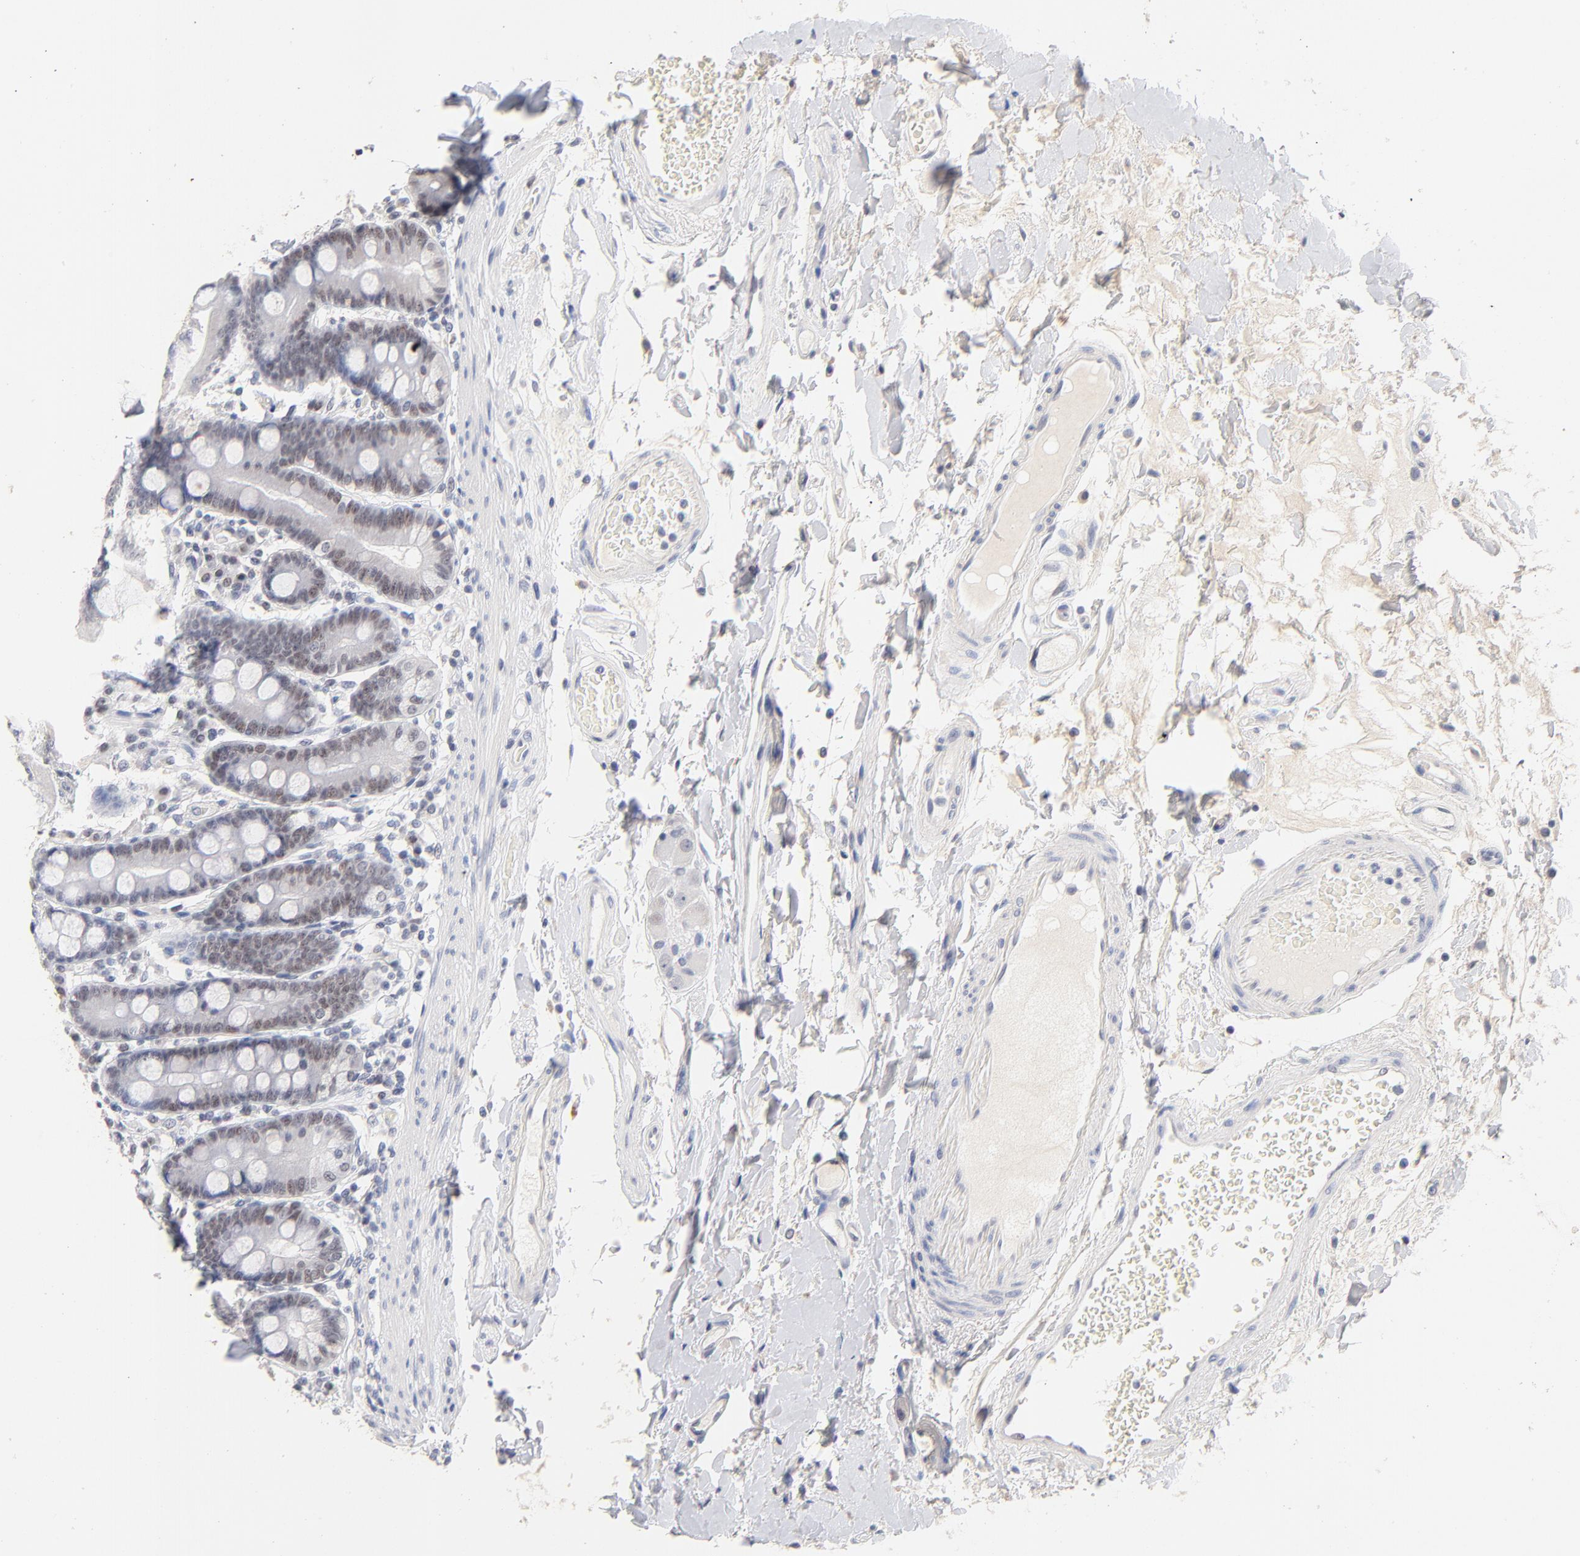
{"staining": {"intensity": "weak", "quantity": "25%-75%", "location": "nuclear"}, "tissue": "duodenum", "cell_type": "Glandular cells", "image_type": "normal", "snomed": [{"axis": "morphology", "description": "Normal tissue, NOS"}, {"axis": "topography", "description": "Duodenum"}], "caption": "The micrograph shows a brown stain indicating the presence of a protein in the nuclear of glandular cells in duodenum.", "gene": "ORC2", "patient": {"sex": "female", "age": 64}}